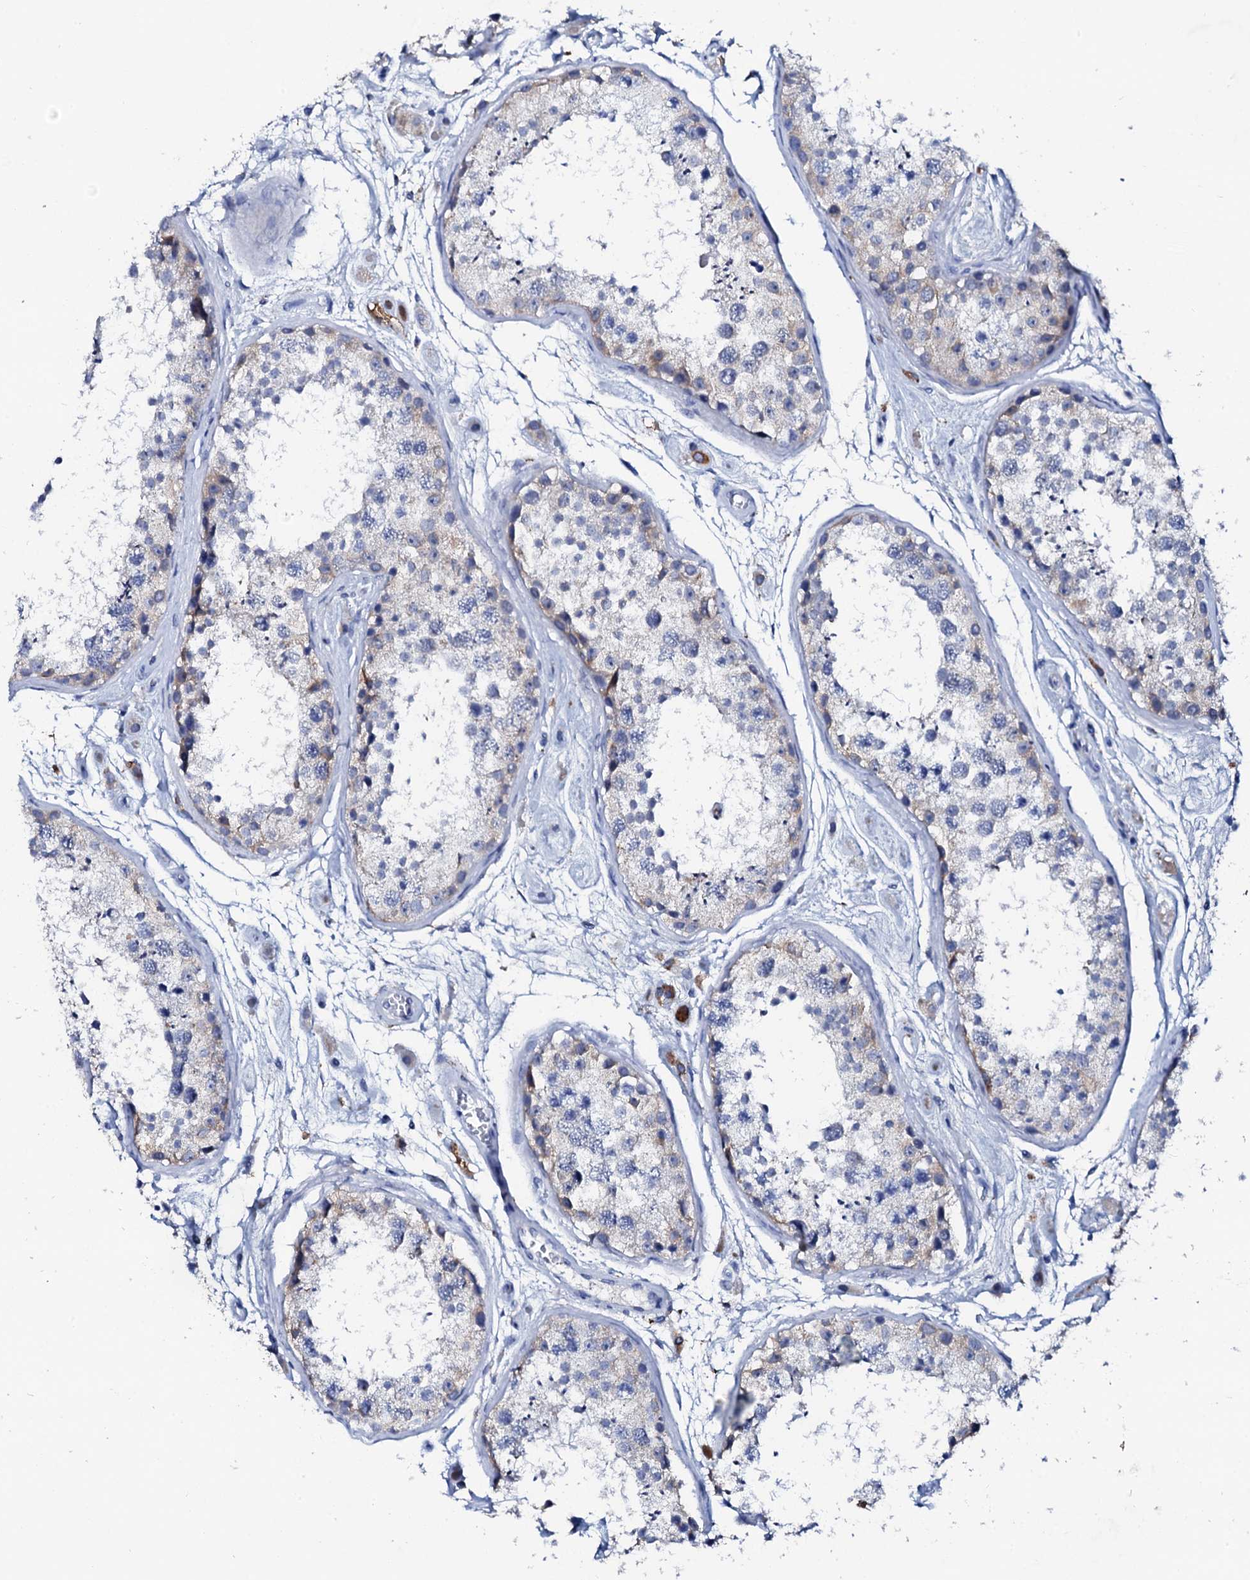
{"staining": {"intensity": "negative", "quantity": "none", "location": "none"}, "tissue": "testis", "cell_type": "Cells in seminiferous ducts", "image_type": "normal", "snomed": [{"axis": "morphology", "description": "Normal tissue, NOS"}, {"axis": "topography", "description": "Testis"}], "caption": "Immunohistochemistry (IHC) image of unremarkable testis: human testis stained with DAB (3,3'-diaminobenzidine) reveals no significant protein expression in cells in seminiferous ducts.", "gene": "GLB1L3", "patient": {"sex": "male", "age": 25}}